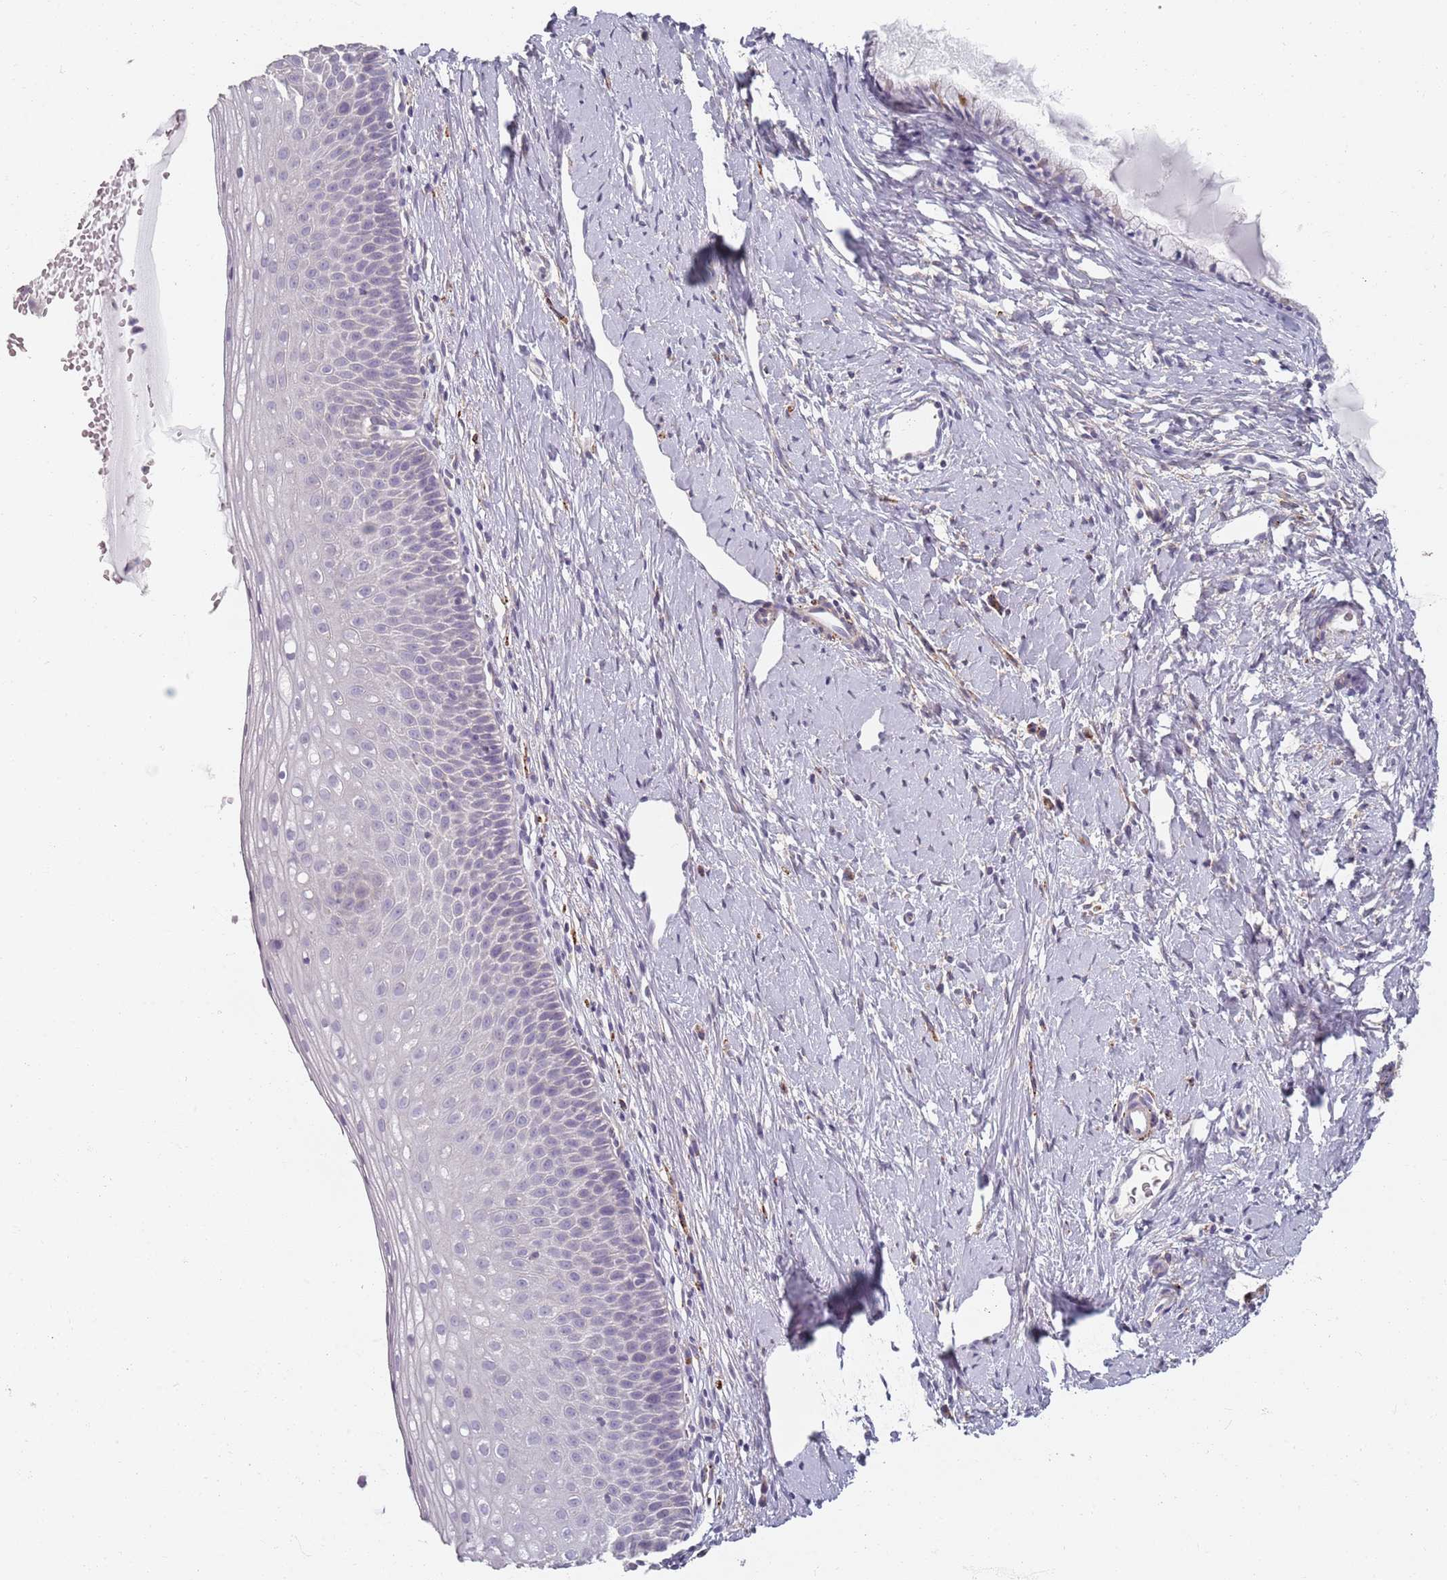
{"staining": {"intensity": "negative", "quantity": "none", "location": "none"}, "tissue": "cervix", "cell_type": "Glandular cells", "image_type": "normal", "snomed": [{"axis": "morphology", "description": "Normal tissue, NOS"}, {"axis": "topography", "description": "Cervix"}], "caption": "DAB immunohistochemical staining of benign human cervix demonstrates no significant expression in glandular cells. (DAB immunohistochemistry visualized using brightfield microscopy, high magnification).", "gene": "SYNGR3", "patient": {"sex": "female", "age": 57}}